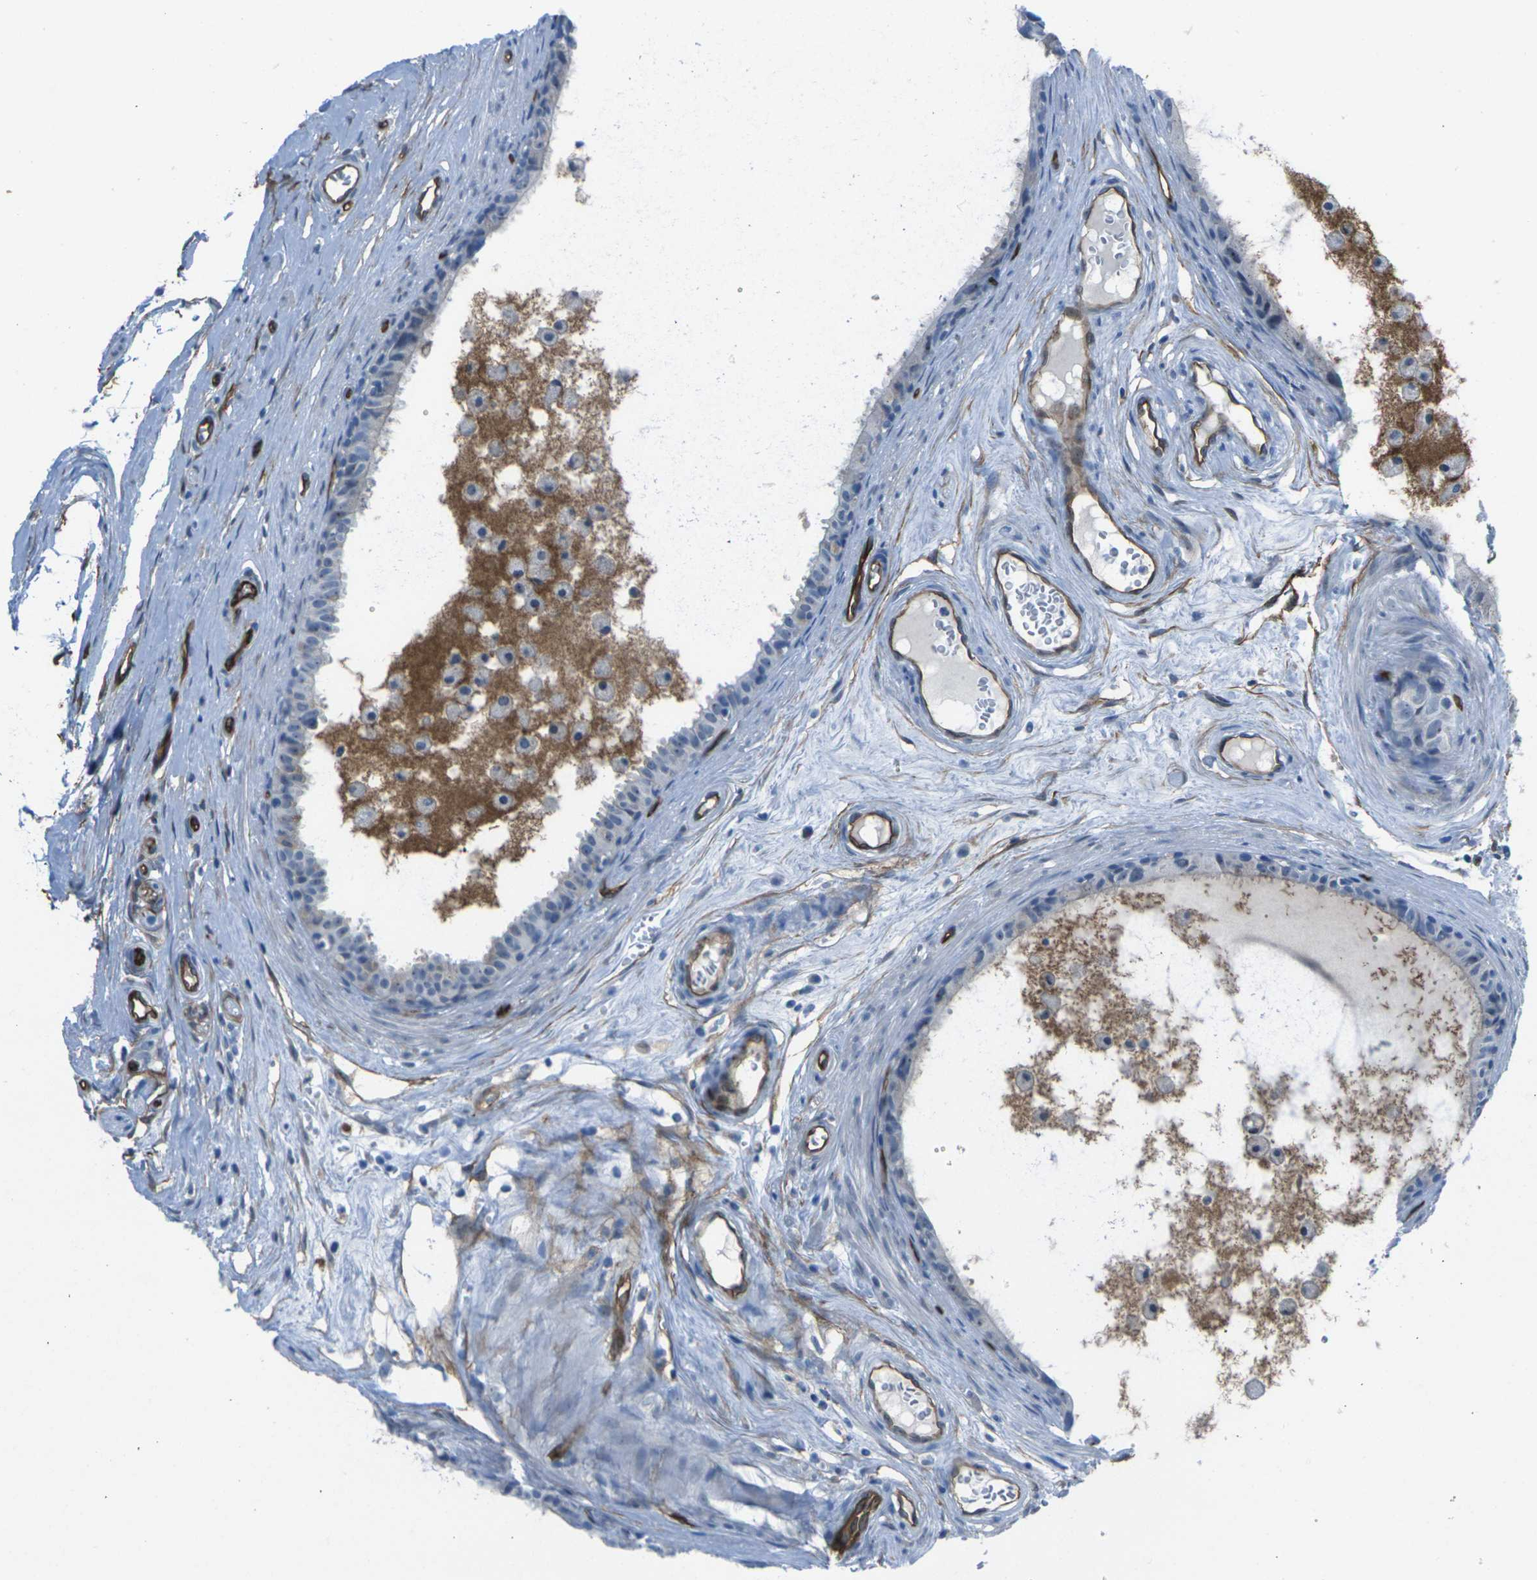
{"staining": {"intensity": "negative", "quantity": "none", "location": "none"}, "tissue": "epididymis", "cell_type": "Glandular cells", "image_type": "normal", "snomed": [{"axis": "morphology", "description": "Normal tissue, NOS"}, {"axis": "morphology", "description": "Inflammation, NOS"}, {"axis": "topography", "description": "Epididymis"}], "caption": "A photomicrograph of epididymis stained for a protein reveals no brown staining in glandular cells.", "gene": "HSPA12B", "patient": {"sex": "male", "age": 85}}